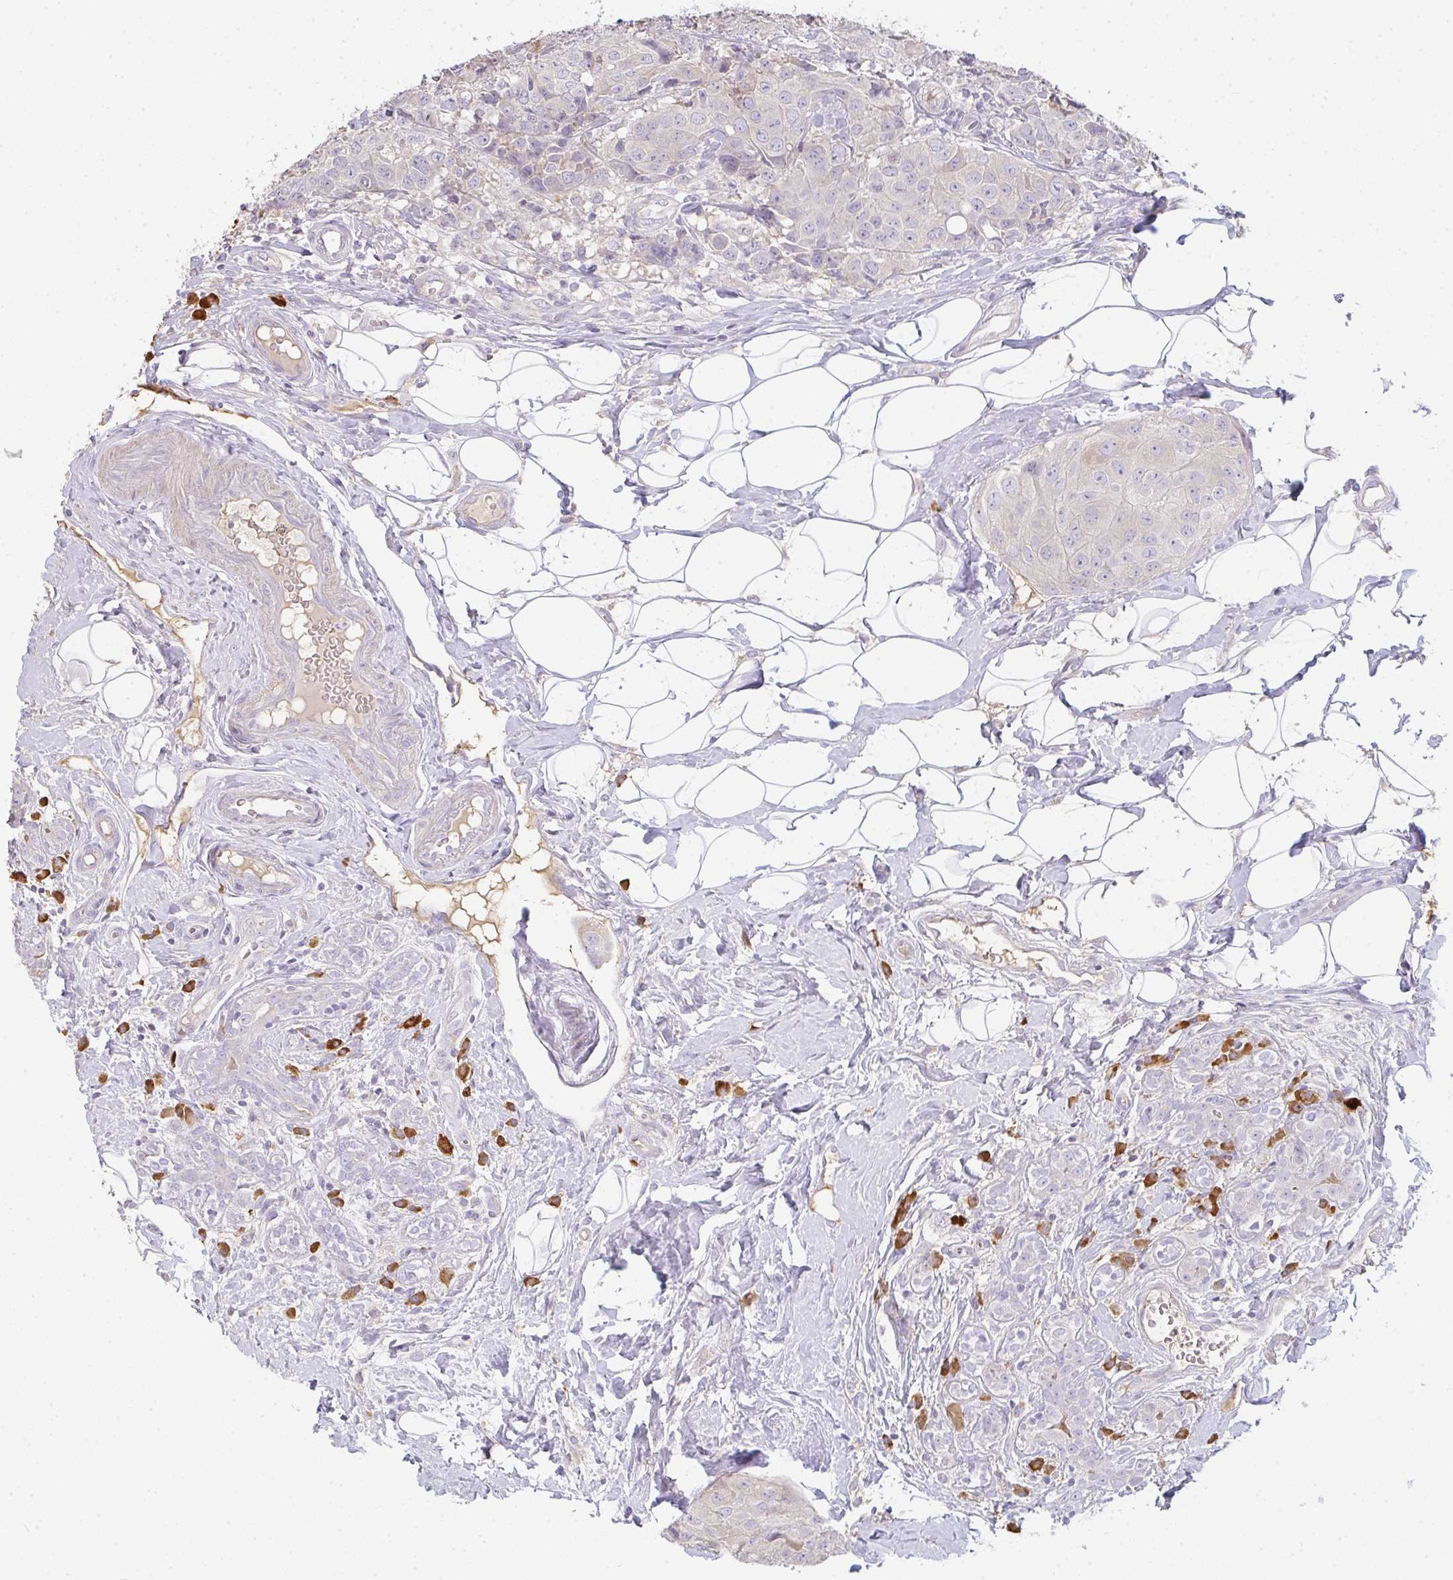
{"staining": {"intensity": "negative", "quantity": "none", "location": "none"}, "tissue": "breast cancer", "cell_type": "Tumor cells", "image_type": "cancer", "snomed": [{"axis": "morphology", "description": "Duct carcinoma"}, {"axis": "topography", "description": "Breast"}], "caption": "Tumor cells are negative for protein expression in human breast cancer (infiltrating ductal carcinoma).", "gene": "ZNF215", "patient": {"sex": "female", "age": 43}}